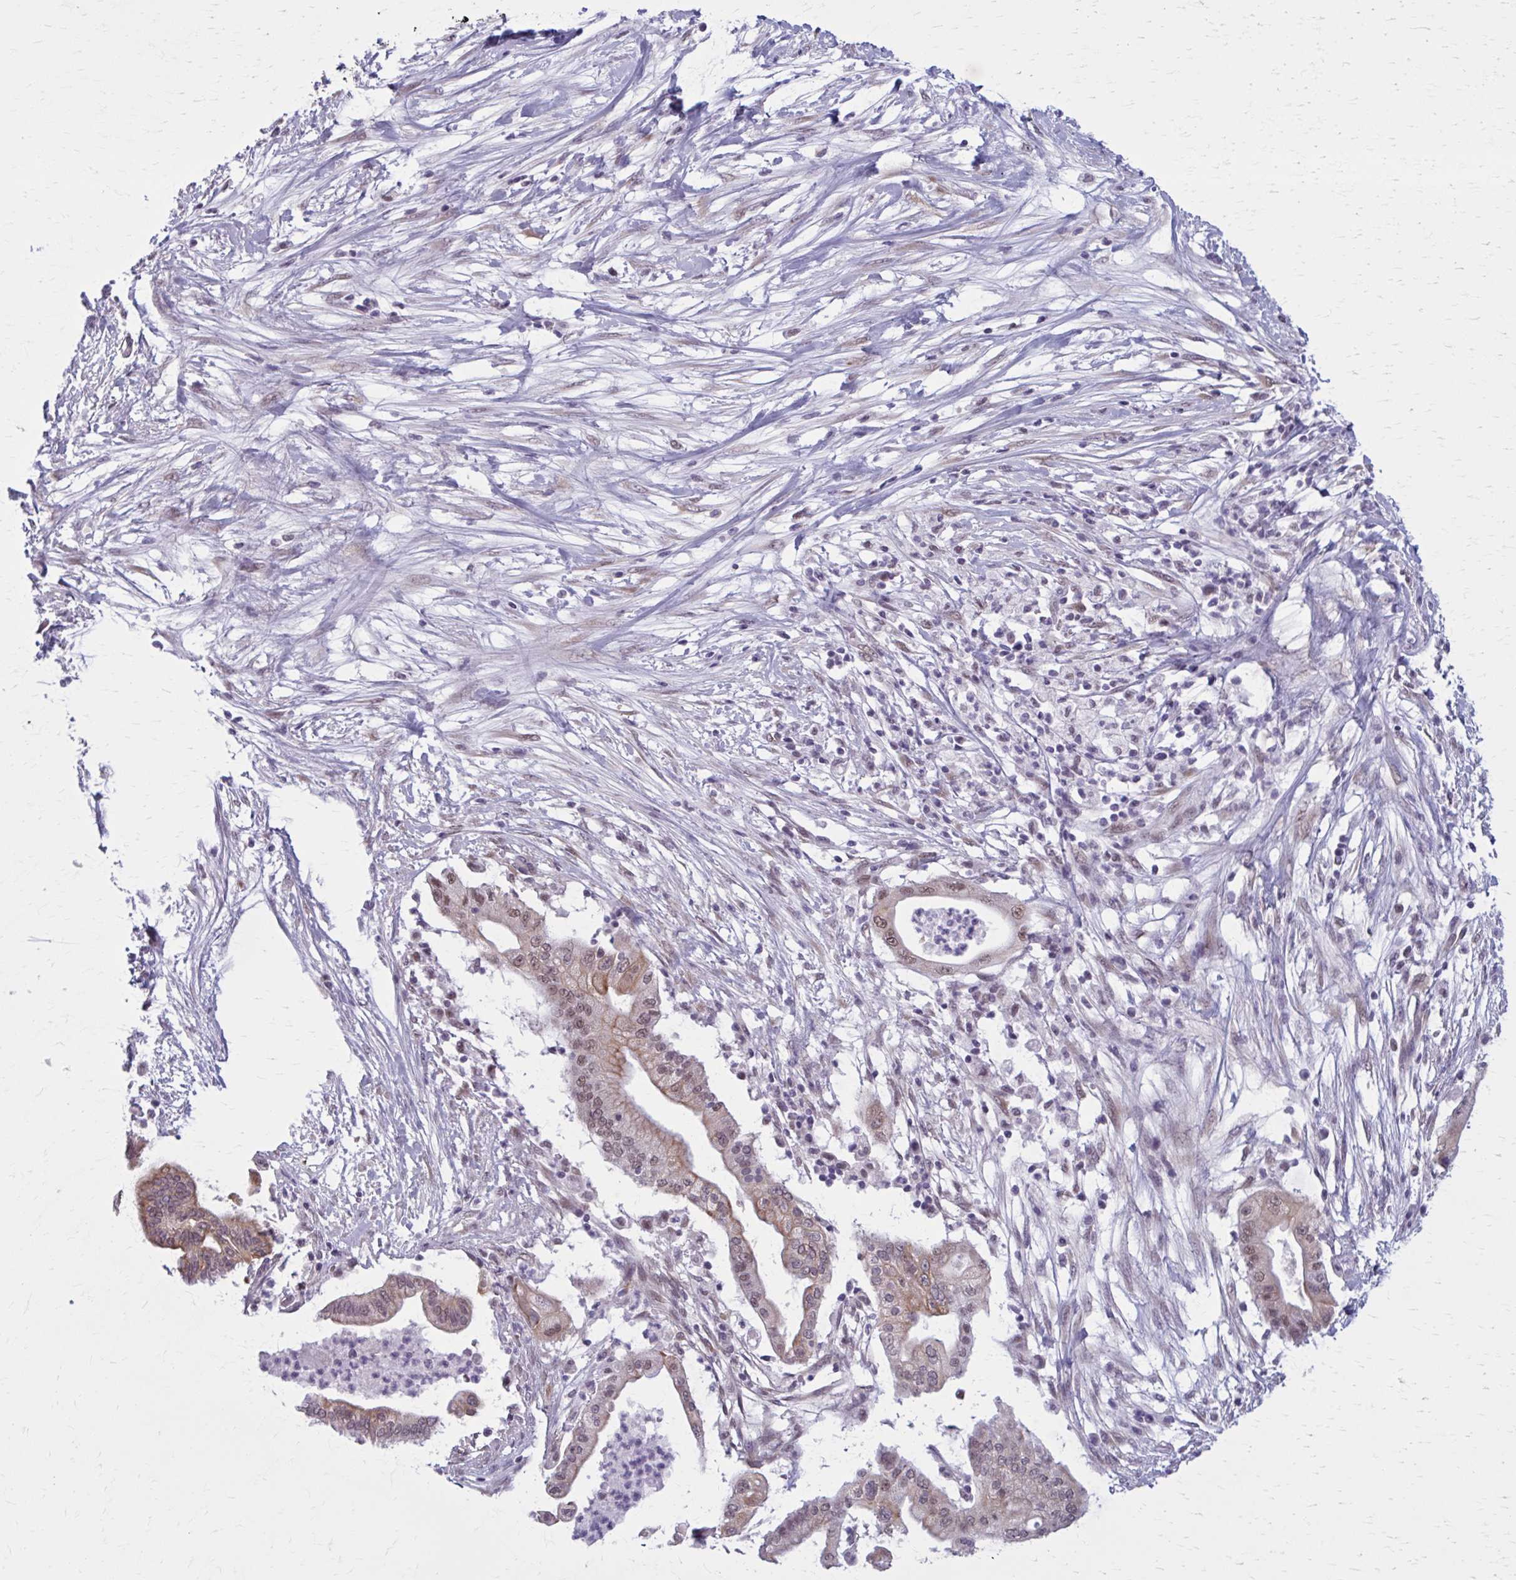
{"staining": {"intensity": "moderate", "quantity": "25%-75%", "location": "cytoplasmic/membranous,nuclear"}, "tissue": "pancreatic cancer", "cell_type": "Tumor cells", "image_type": "cancer", "snomed": [{"axis": "morphology", "description": "Adenocarcinoma, NOS"}, {"axis": "topography", "description": "Pancreas"}], "caption": "Immunohistochemistry micrograph of neoplastic tissue: human pancreatic cancer (adenocarcinoma) stained using IHC displays medium levels of moderate protein expression localized specifically in the cytoplasmic/membranous and nuclear of tumor cells, appearing as a cytoplasmic/membranous and nuclear brown color.", "gene": "NUMBL", "patient": {"sex": "male", "age": 68}}